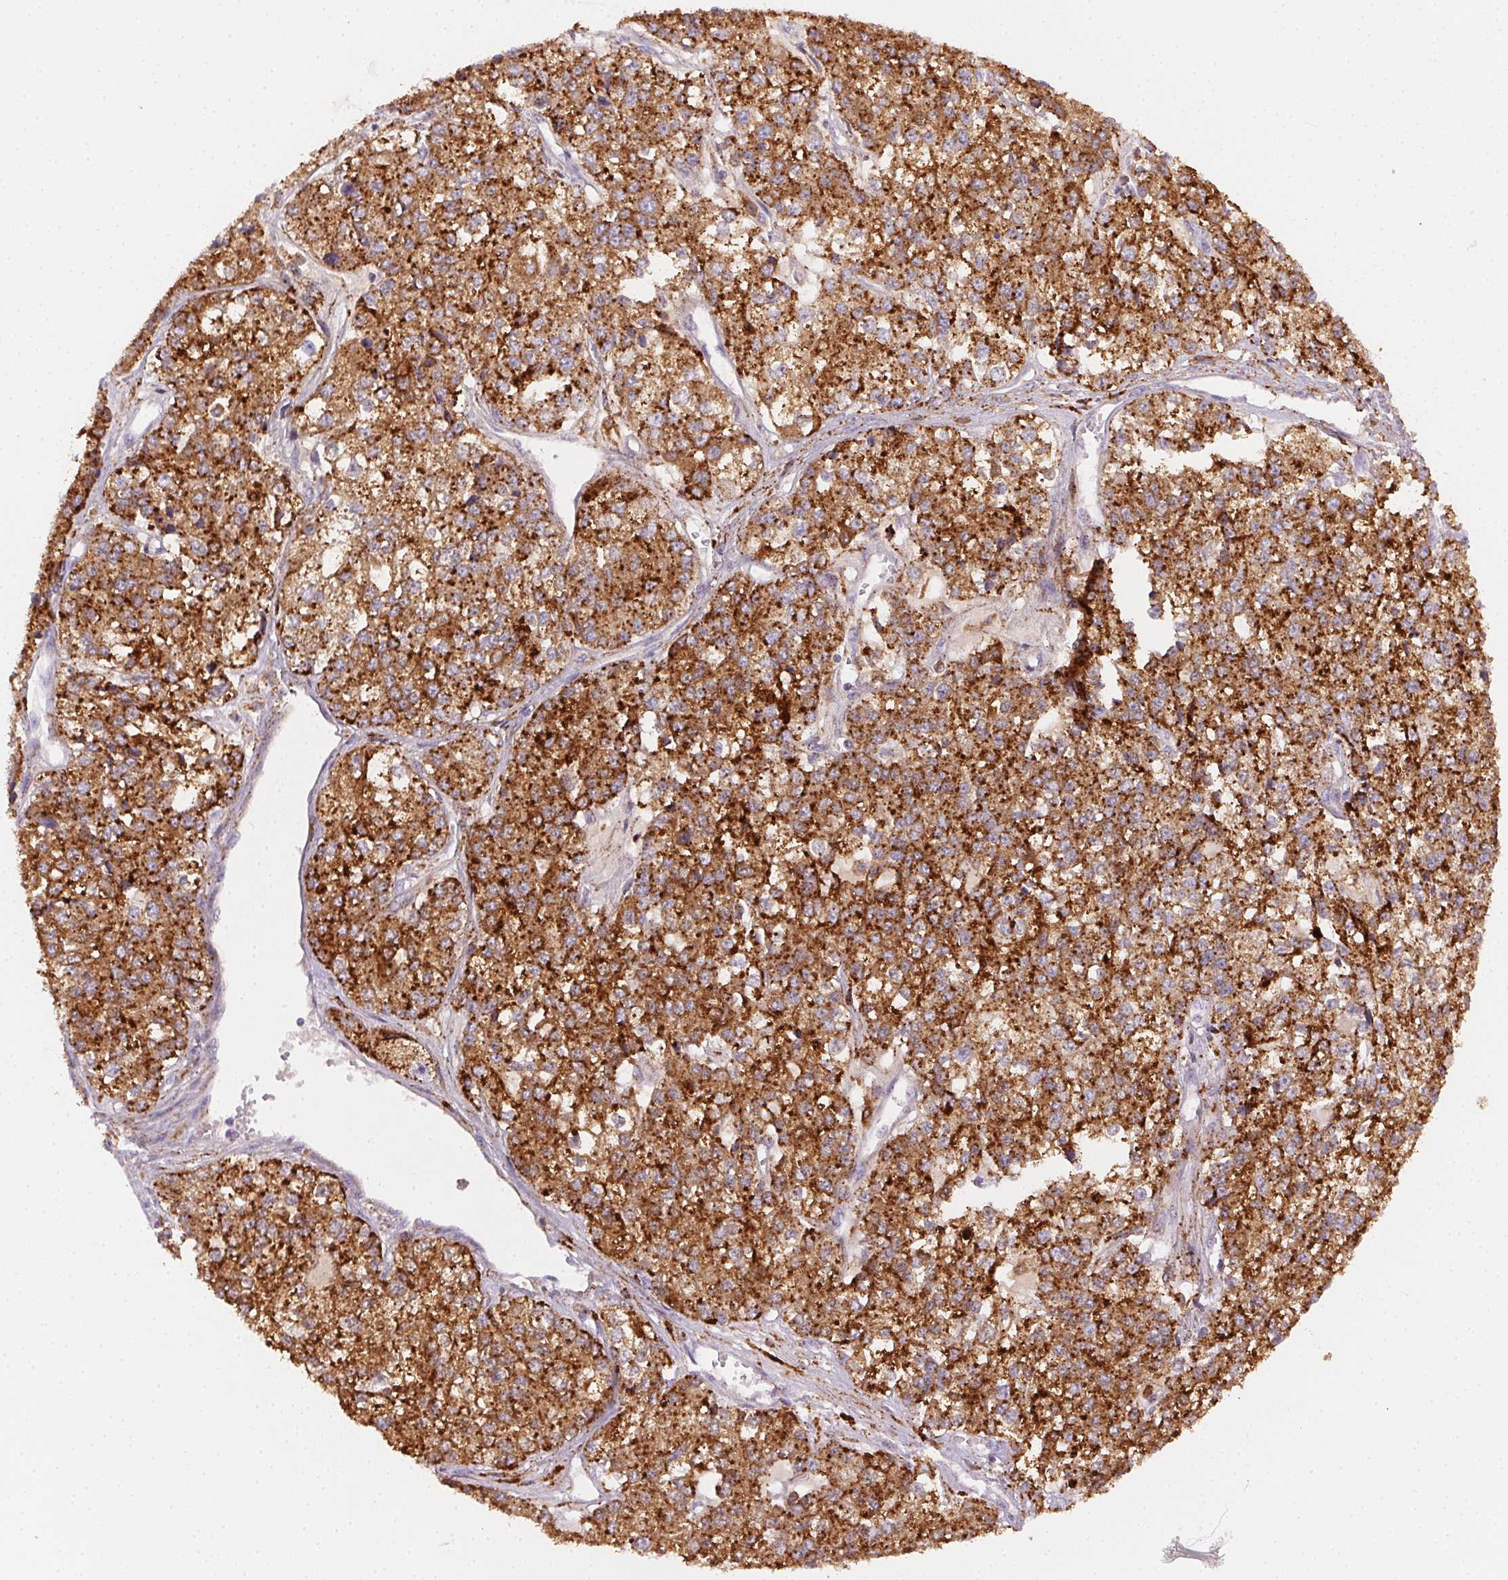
{"staining": {"intensity": "strong", "quantity": ">75%", "location": "cytoplasmic/membranous"}, "tissue": "ovarian cancer", "cell_type": "Tumor cells", "image_type": "cancer", "snomed": [{"axis": "morphology", "description": "Carcinoma, endometroid"}, {"axis": "topography", "description": "Ovary"}], "caption": "Strong cytoplasmic/membranous staining for a protein is appreciated in approximately >75% of tumor cells of endometroid carcinoma (ovarian) using IHC.", "gene": "SCPEP1", "patient": {"sex": "female", "age": 64}}